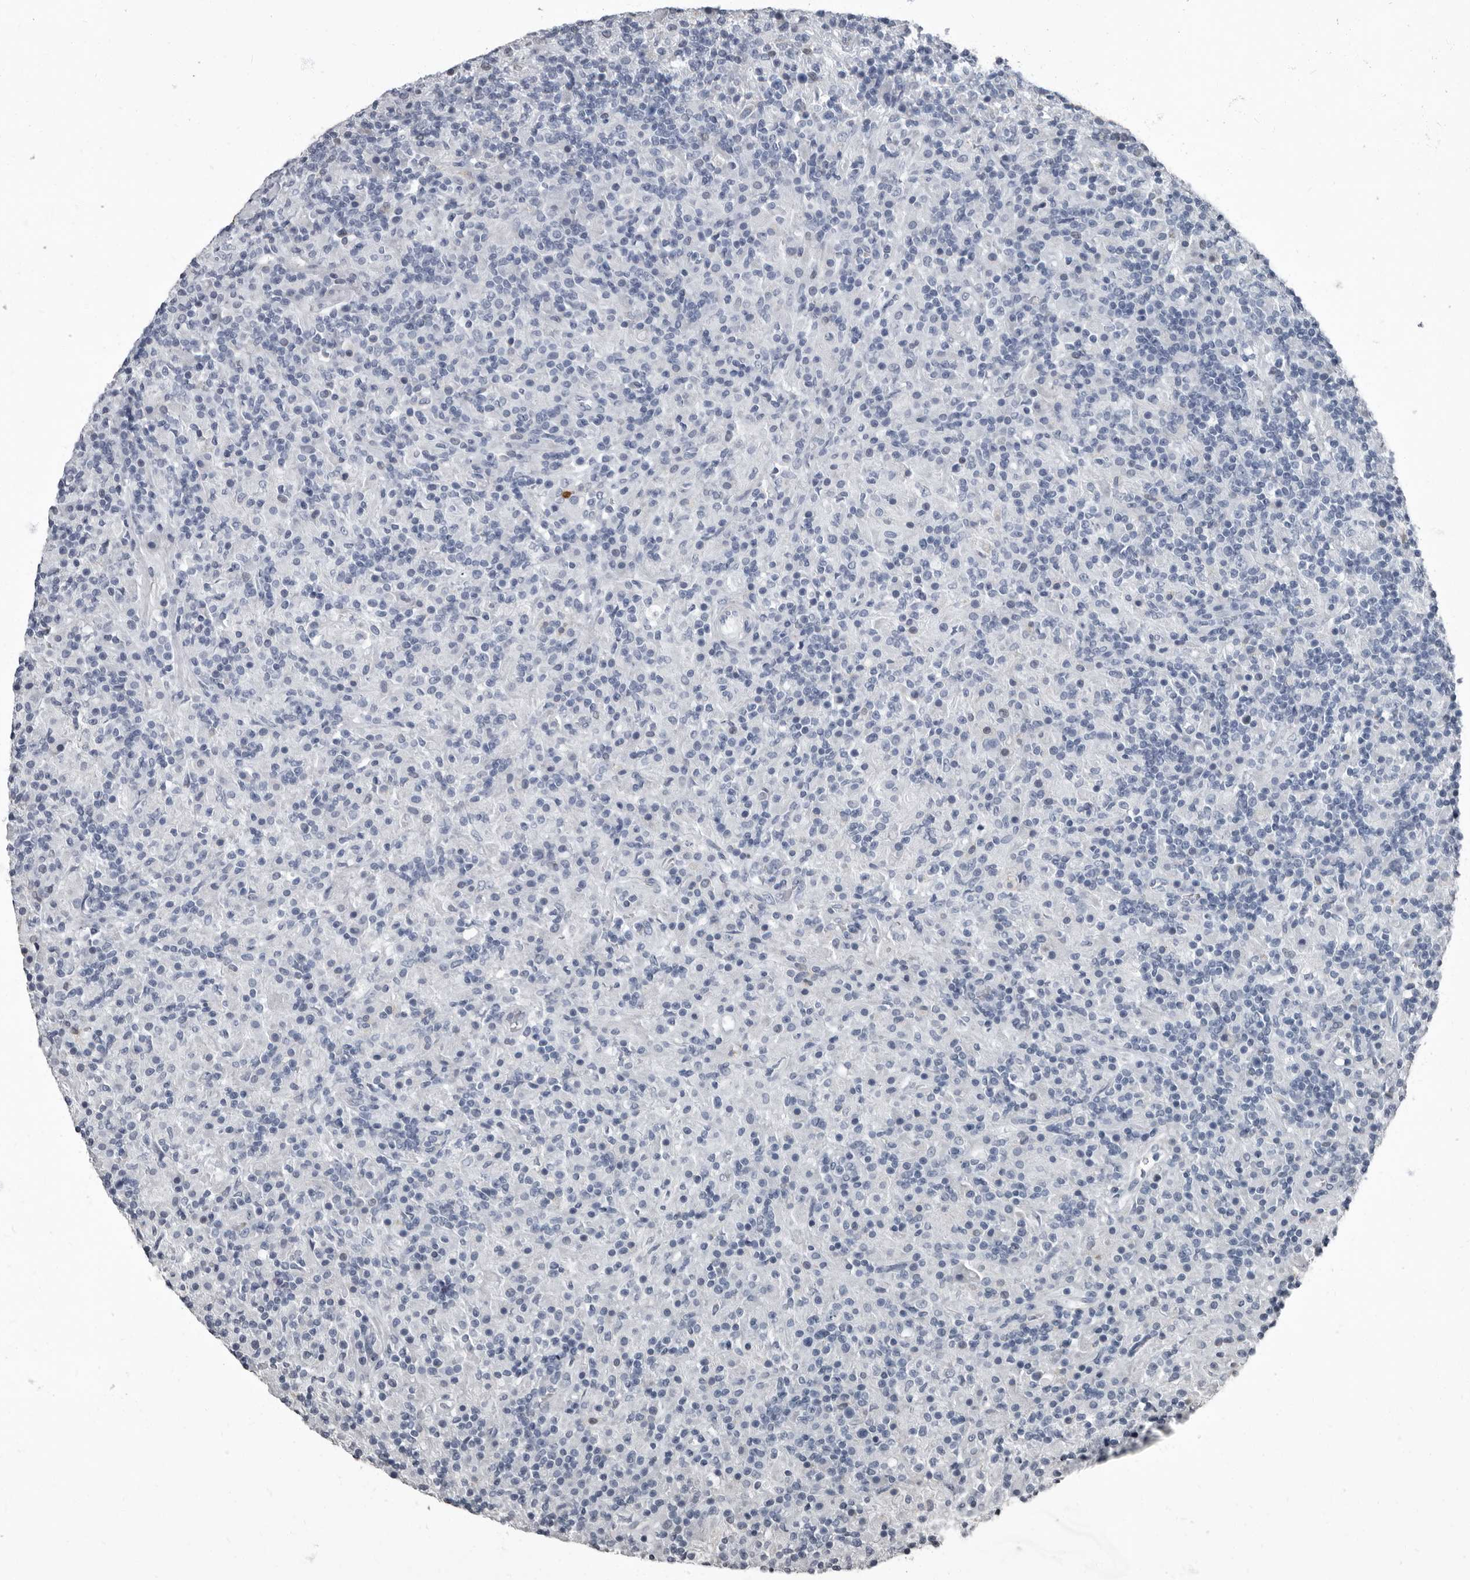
{"staining": {"intensity": "negative", "quantity": "none", "location": "none"}, "tissue": "lymphoma", "cell_type": "Tumor cells", "image_type": "cancer", "snomed": [{"axis": "morphology", "description": "Hodgkin's disease, NOS"}, {"axis": "topography", "description": "Lymph node"}], "caption": "Tumor cells are negative for brown protein staining in Hodgkin's disease.", "gene": "TPD52L1", "patient": {"sex": "male", "age": 70}}